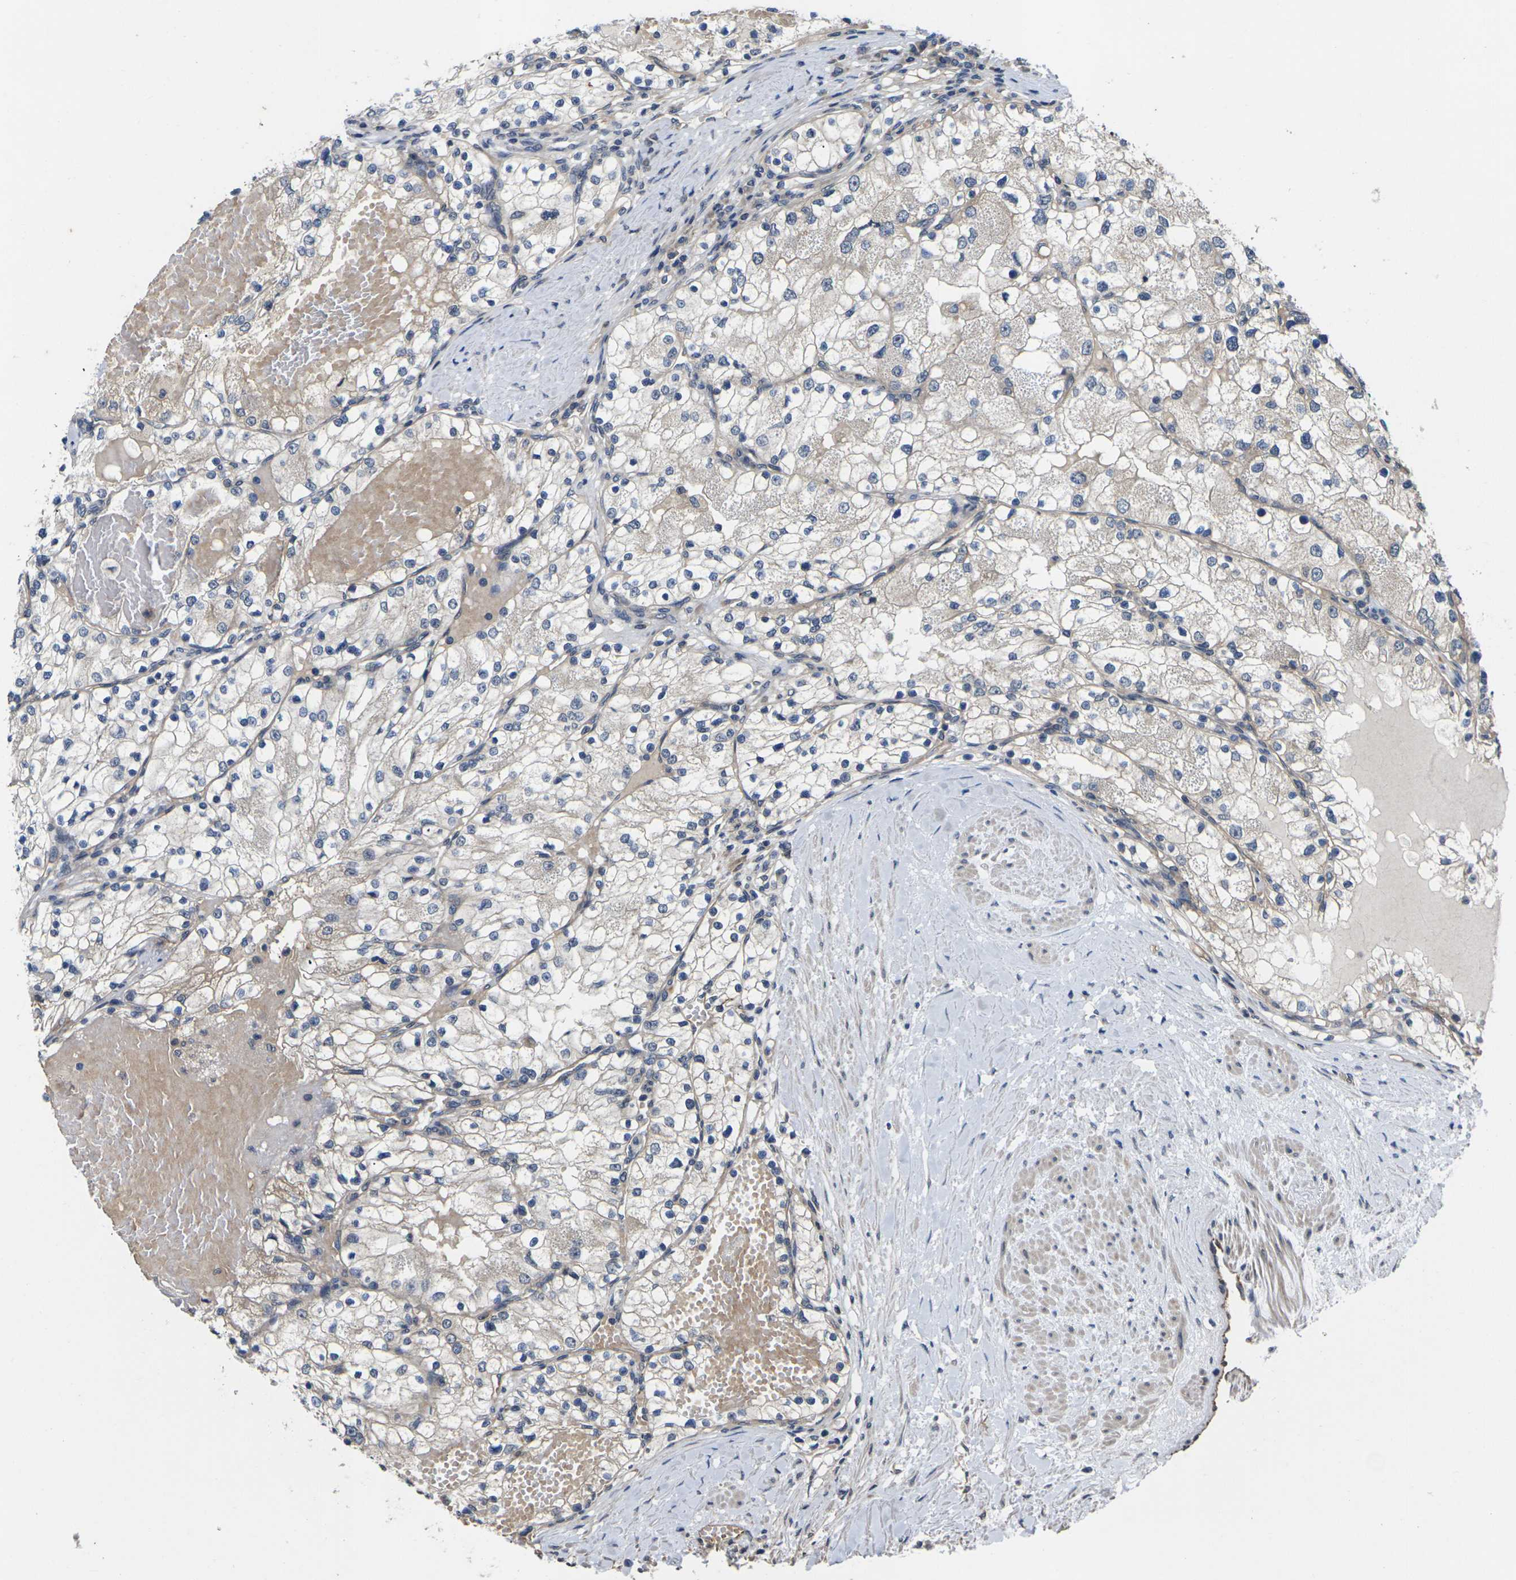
{"staining": {"intensity": "weak", "quantity": "25%-75%", "location": "cytoplasmic/membranous"}, "tissue": "renal cancer", "cell_type": "Tumor cells", "image_type": "cancer", "snomed": [{"axis": "morphology", "description": "Adenocarcinoma, NOS"}, {"axis": "topography", "description": "Kidney"}], "caption": "DAB immunohistochemical staining of renal cancer (adenocarcinoma) shows weak cytoplasmic/membranous protein expression in about 25%-75% of tumor cells.", "gene": "DKK2", "patient": {"sex": "male", "age": 68}}